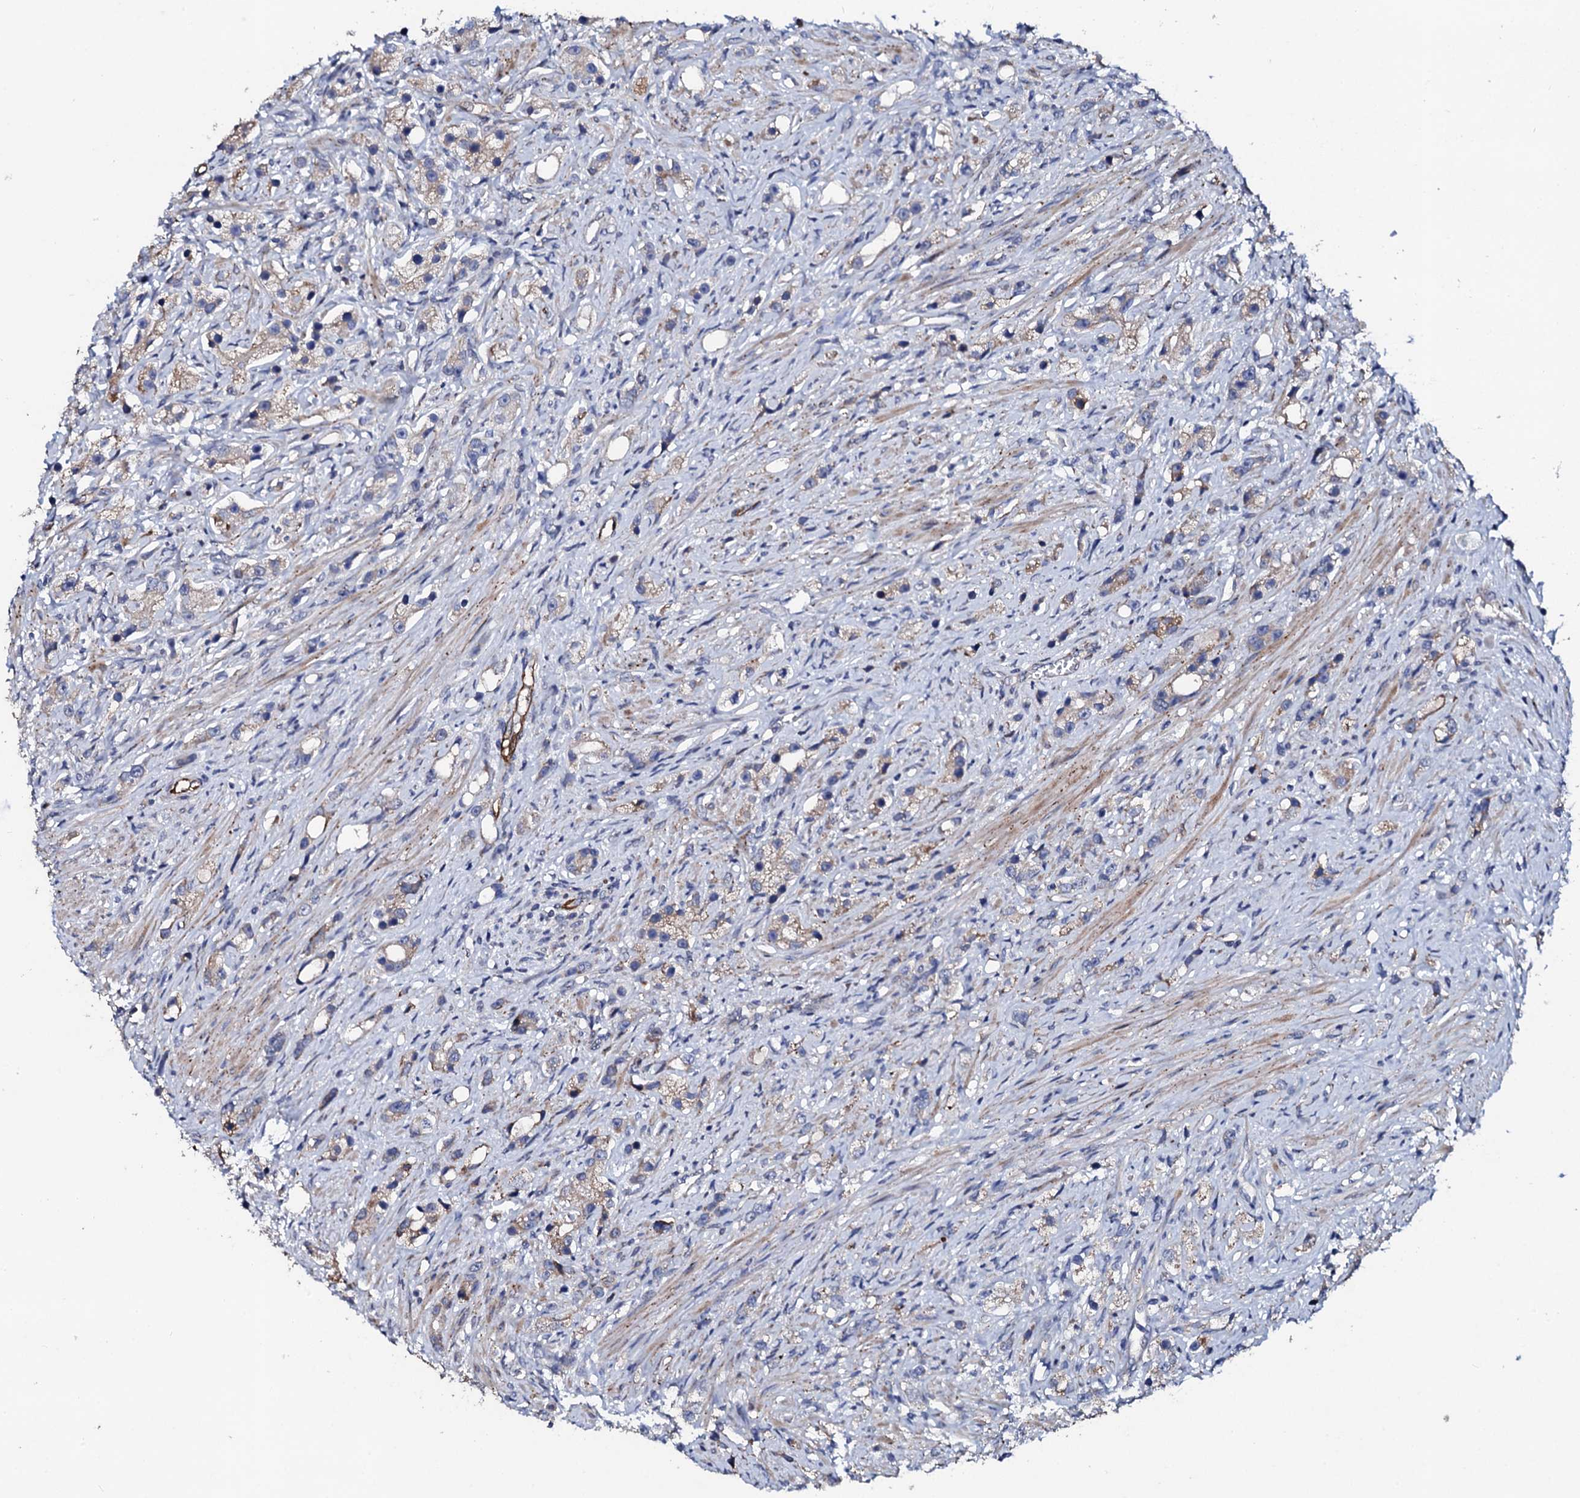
{"staining": {"intensity": "moderate", "quantity": "25%-75%", "location": "cytoplasmic/membranous"}, "tissue": "prostate cancer", "cell_type": "Tumor cells", "image_type": "cancer", "snomed": [{"axis": "morphology", "description": "Adenocarcinoma, High grade"}, {"axis": "topography", "description": "Prostate"}], "caption": "Prostate cancer stained with a protein marker reveals moderate staining in tumor cells.", "gene": "DBX1", "patient": {"sex": "male", "age": 63}}